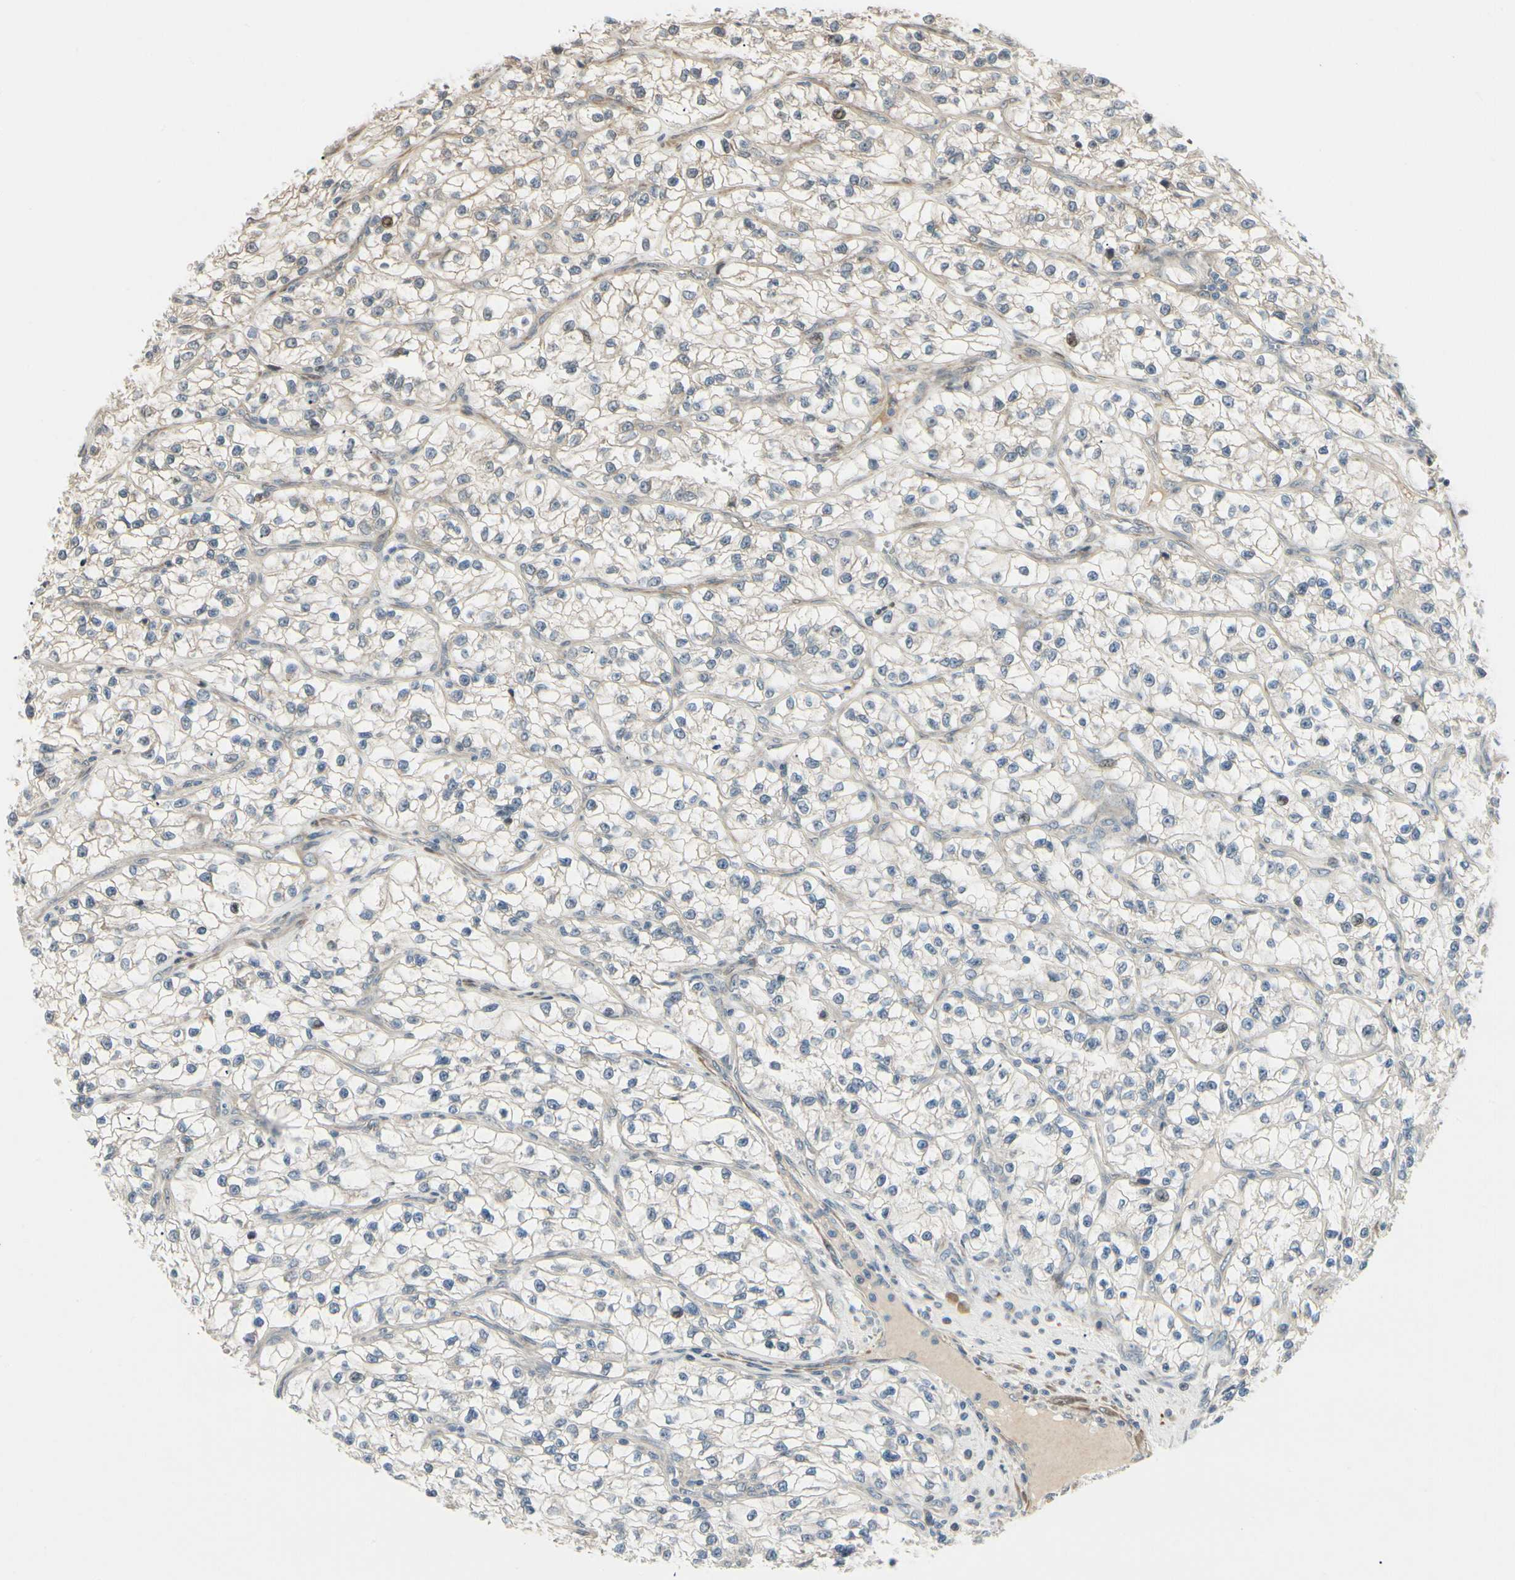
{"staining": {"intensity": "weak", "quantity": "25%-75%", "location": "cytoplasmic/membranous"}, "tissue": "renal cancer", "cell_type": "Tumor cells", "image_type": "cancer", "snomed": [{"axis": "morphology", "description": "Adenocarcinoma, NOS"}, {"axis": "topography", "description": "Kidney"}], "caption": "Brown immunohistochemical staining in human renal cancer reveals weak cytoplasmic/membranous positivity in about 25%-75% of tumor cells. (IHC, brightfield microscopy, high magnification).", "gene": "P4HA3", "patient": {"sex": "female", "age": 57}}